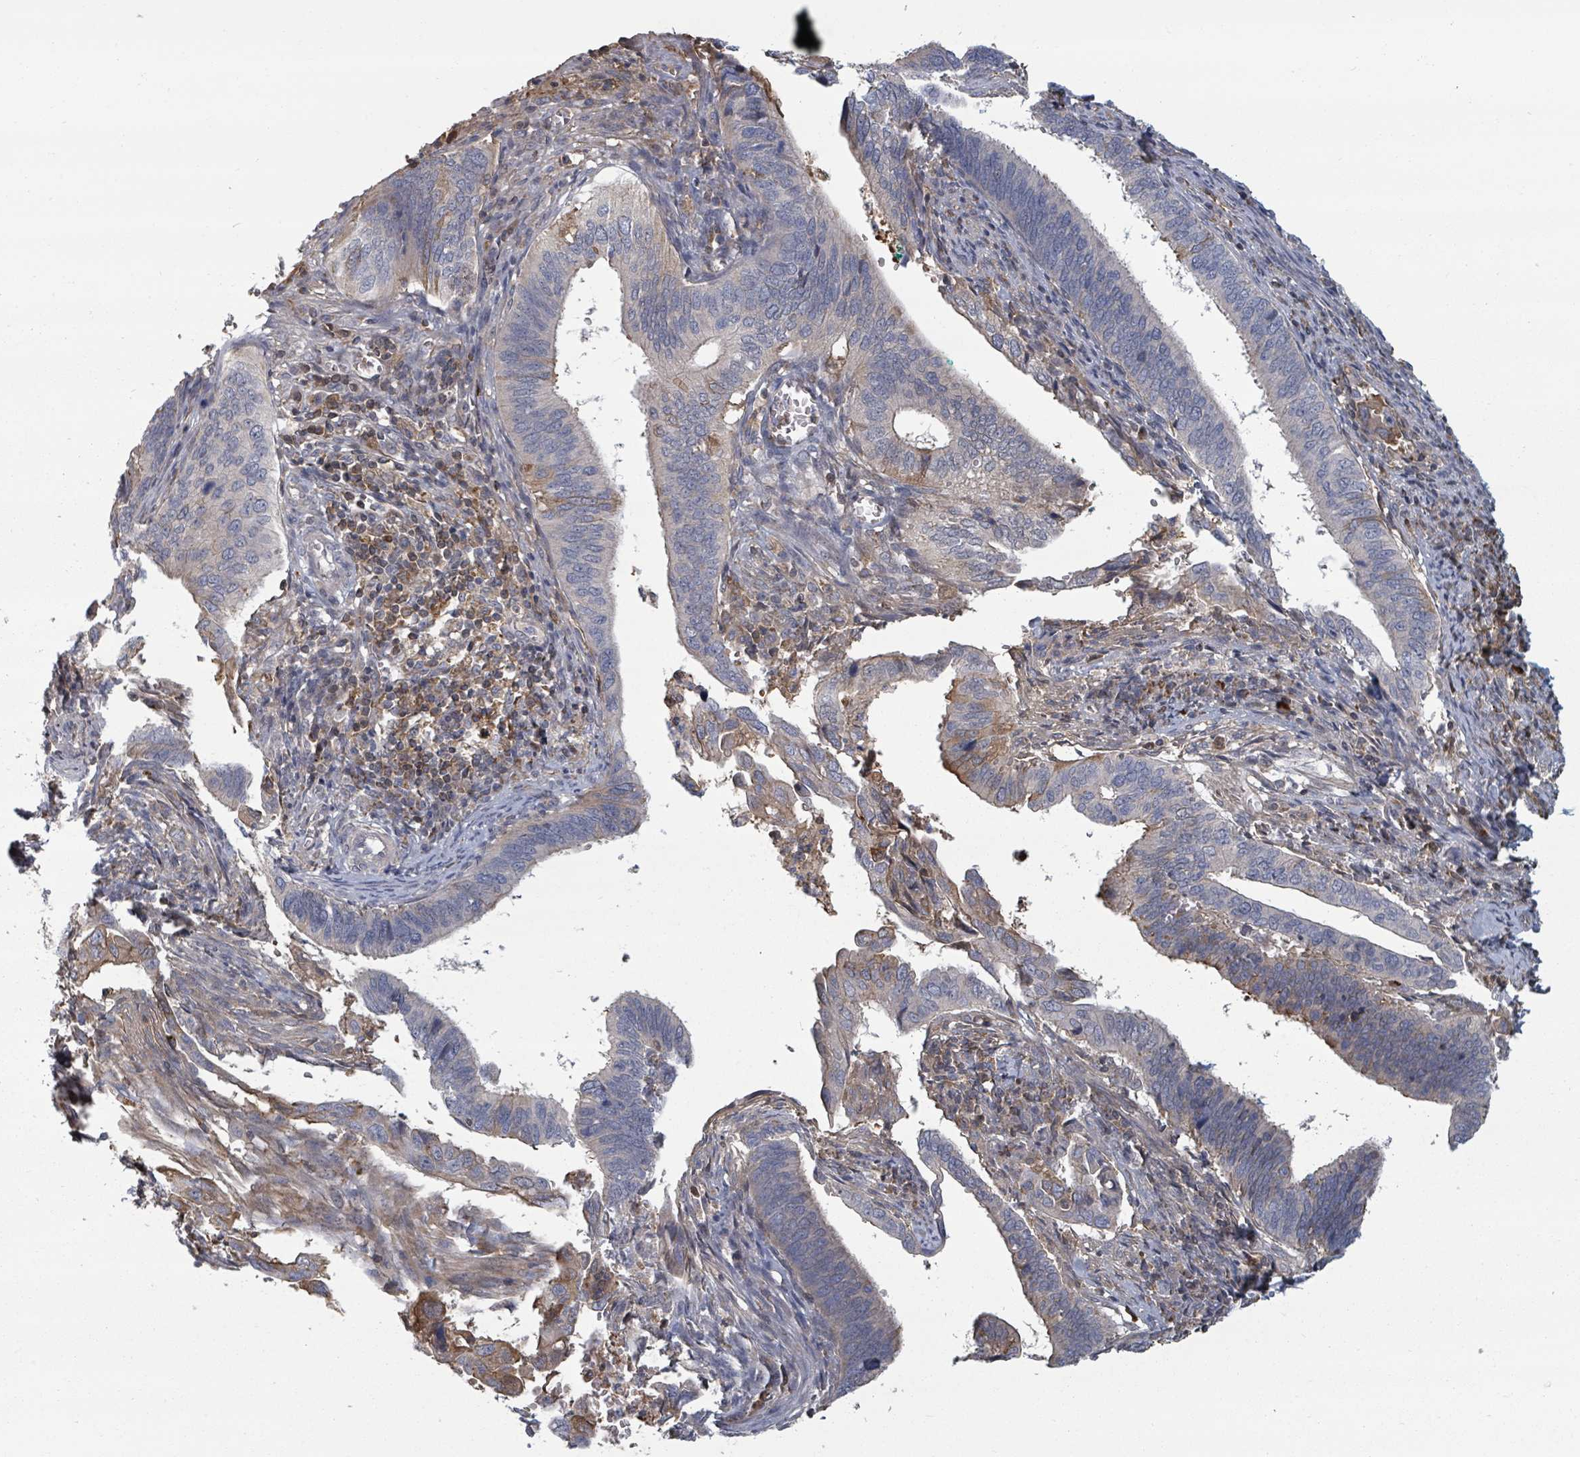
{"staining": {"intensity": "weak", "quantity": "<25%", "location": "cytoplasmic/membranous"}, "tissue": "cervical cancer", "cell_type": "Tumor cells", "image_type": "cancer", "snomed": [{"axis": "morphology", "description": "Adenocarcinoma, NOS"}, {"axis": "topography", "description": "Cervix"}], "caption": "This is an immunohistochemistry histopathology image of human cervical adenocarcinoma. There is no expression in tumor cells.", "gene": "GABBR1", "patient": {"sex": "female", "age": 42}}